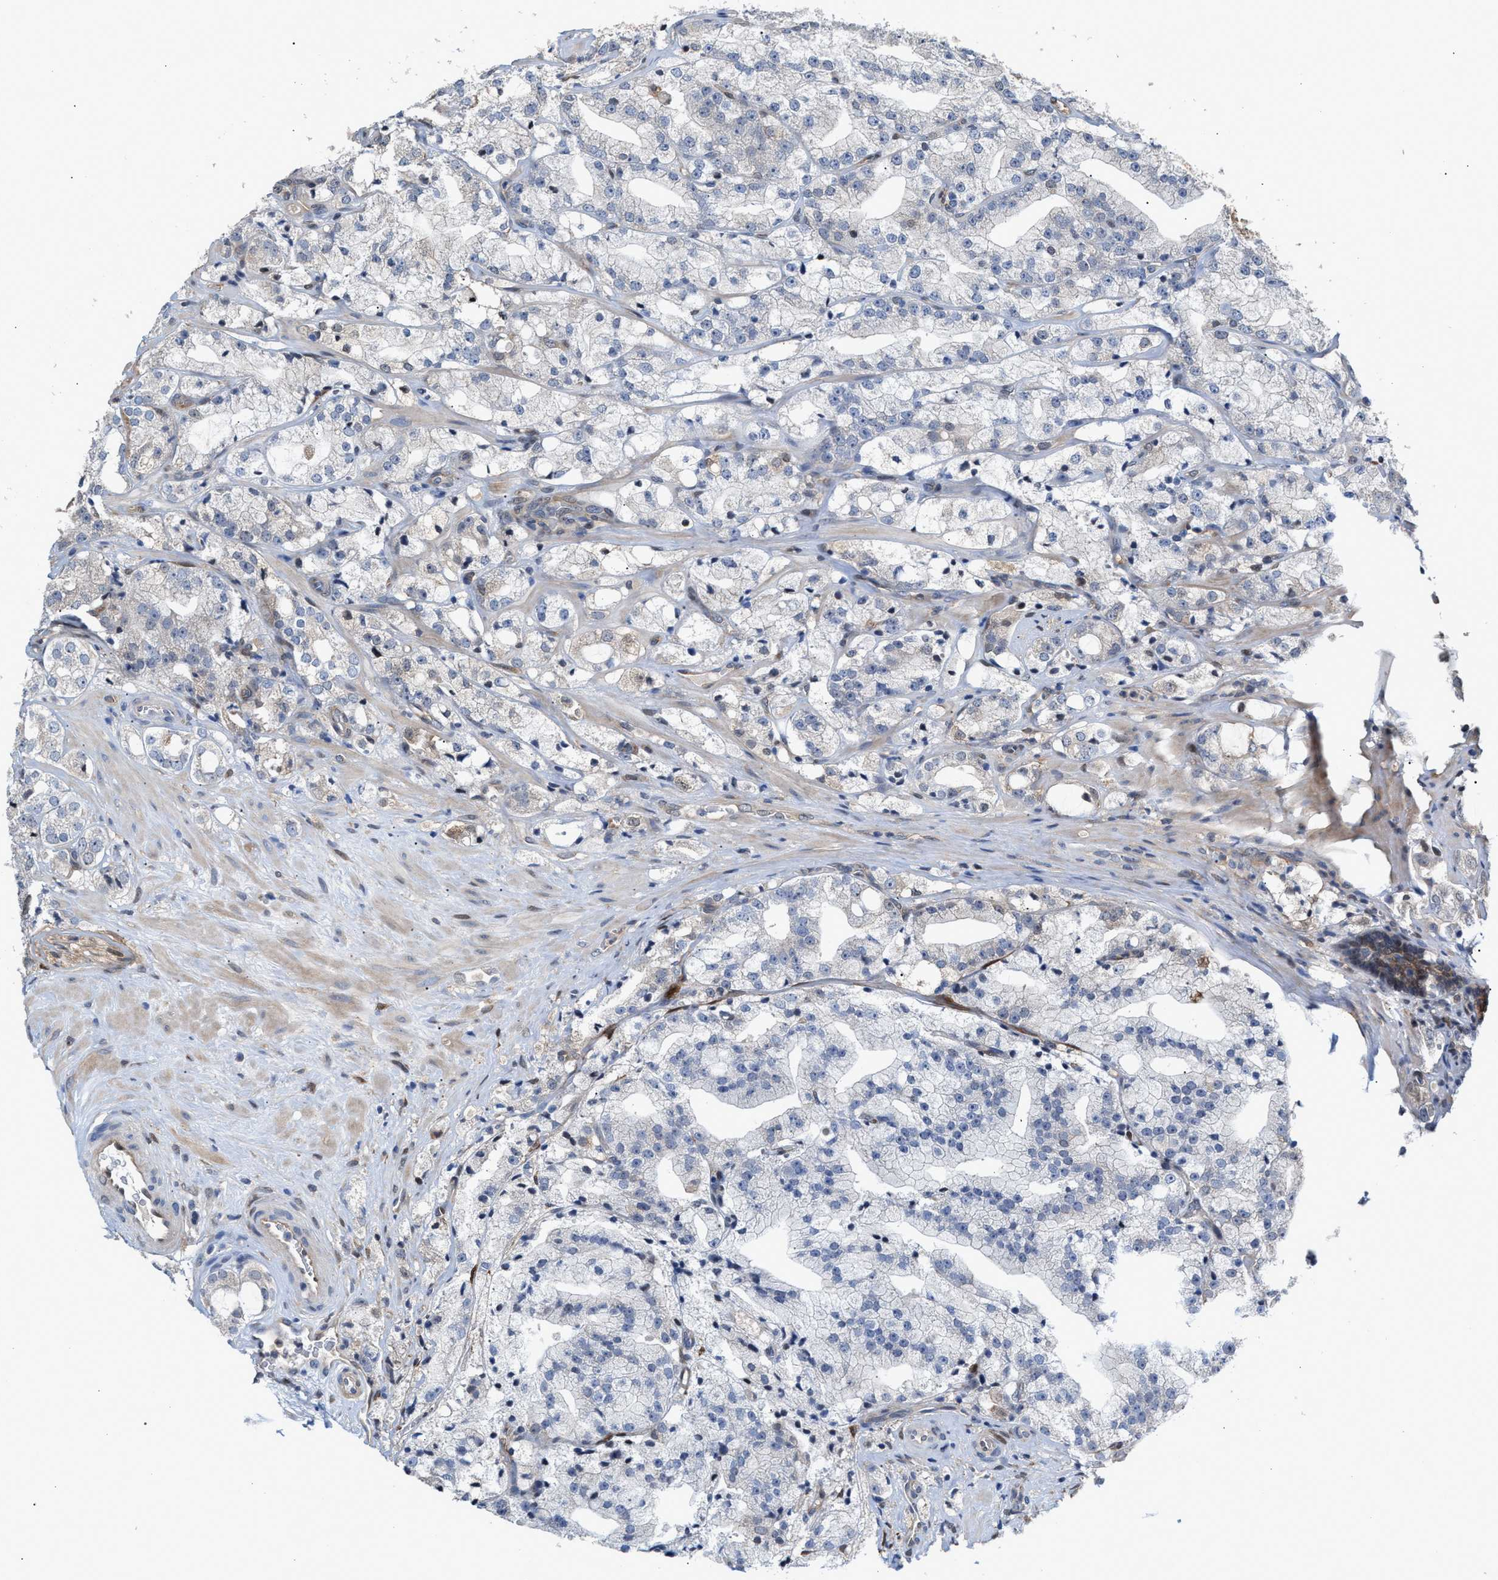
{"staining": {"intensity": "negative", "quantity": "none", "location": "none"}, "tissue": "prostate cancer", "cell_type": "Tumor cells", "image_type": "cancer", "snomed": [{"axis": "morphology", "description": "Adenocarcinoma, High grade"}, {"axis": "topography", "description": "Prostate"}], "caption": "A photomicrograph of human prostate cancer (high-grade adenocarcinoma) is negative for staining in tumor cells.", "gene": "TP53I3", "patient": {"sex": "male", "age": 64}}